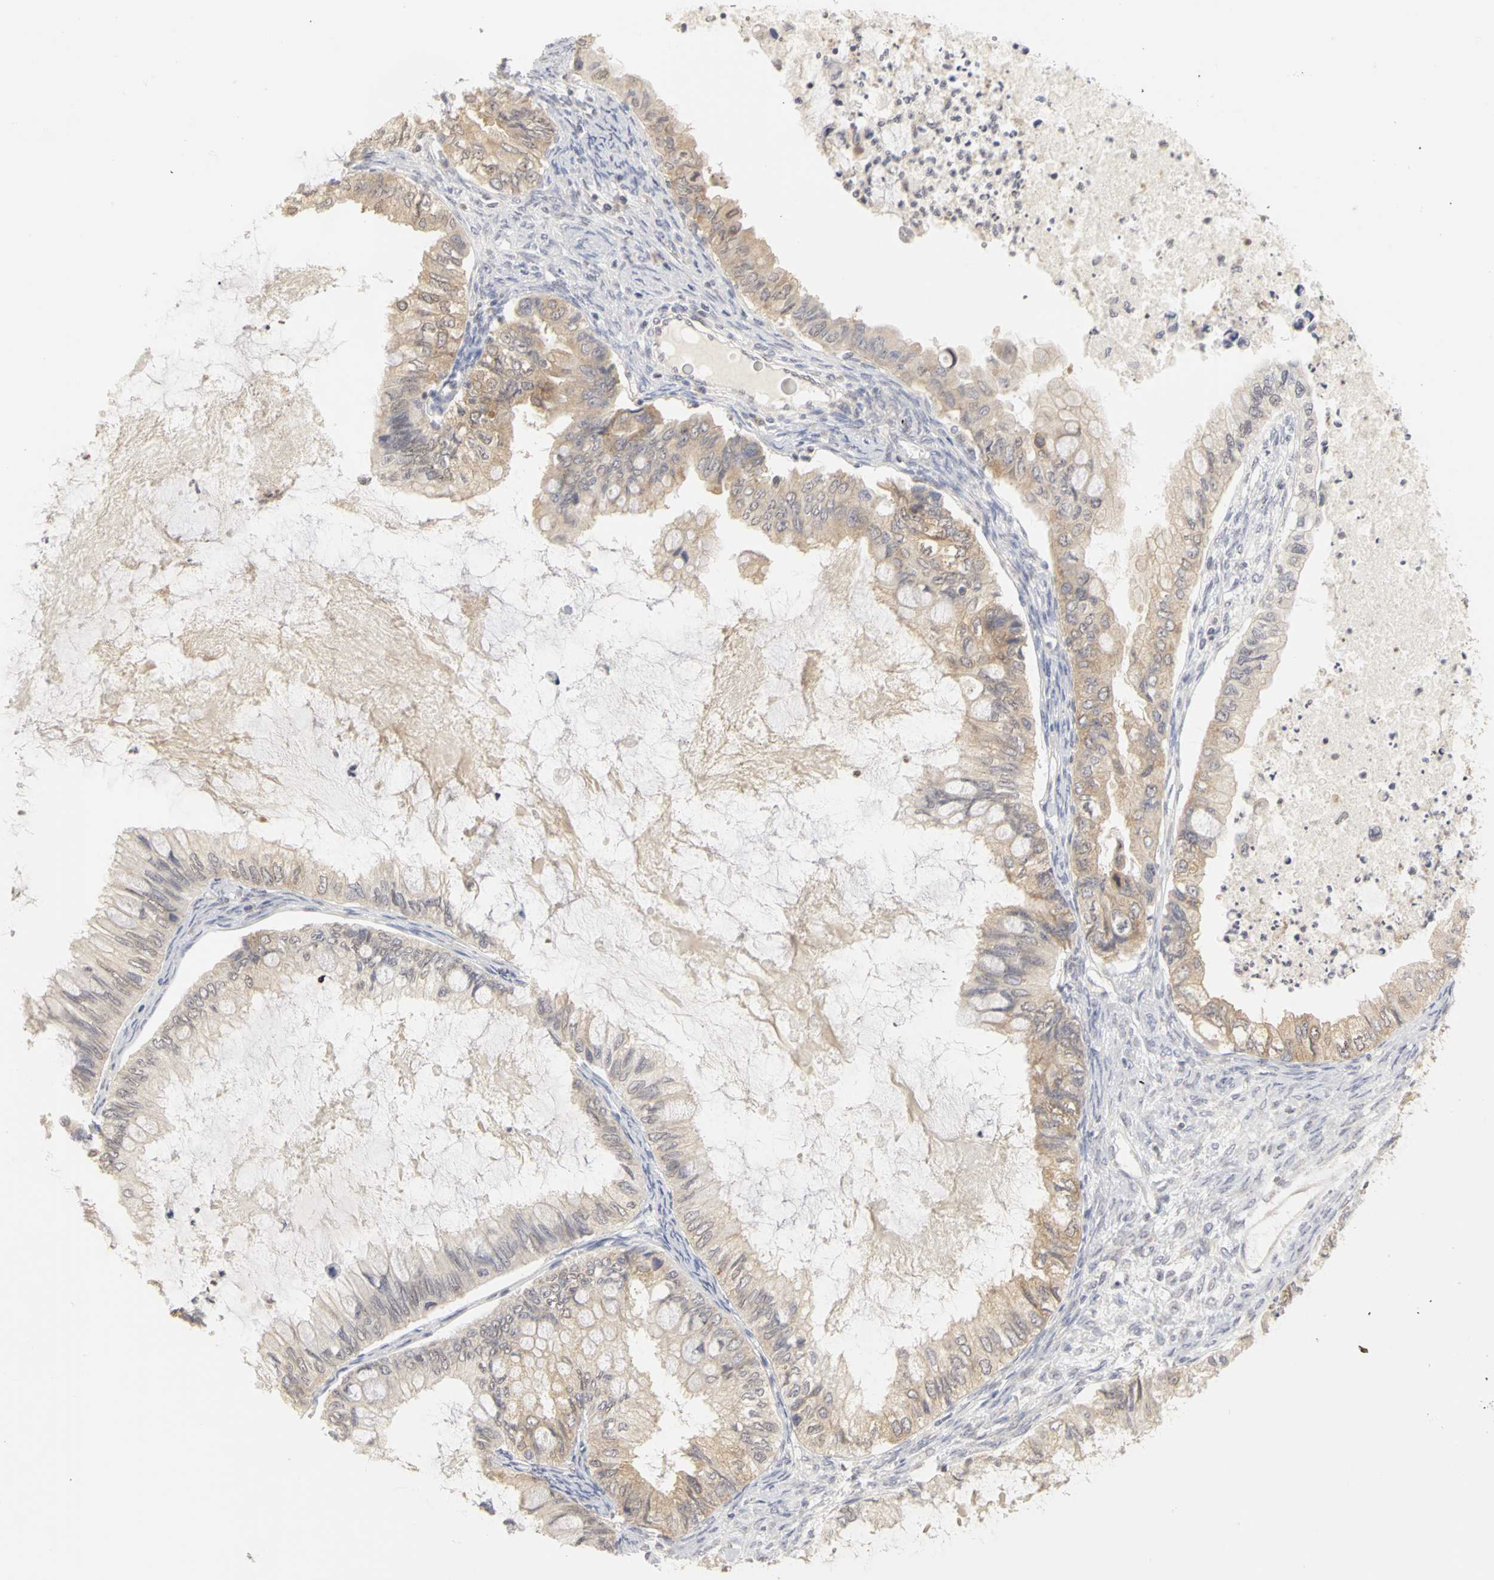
{"staining": {"intensity": "weak", "quantity": ">75%", "location": "cytoplasmic/membranous"}, "tissue": "ovarian cancer", "cell_type": "Tumor cells", "image_type": "cancer", "snomed": [{"axis": "morphology", "description": "Cystadenocarcinoma, mucinous, NOS"}, {"axis": "topography", "description": "Ovary"}], "caption": "Human ovarian cancer (mucinous cystadenocarcinoma) stained with a protein marker reveals weak staining in tumor cells.", "gene": "IRAK1", "patient": {"sex": "female", "age": 80}}